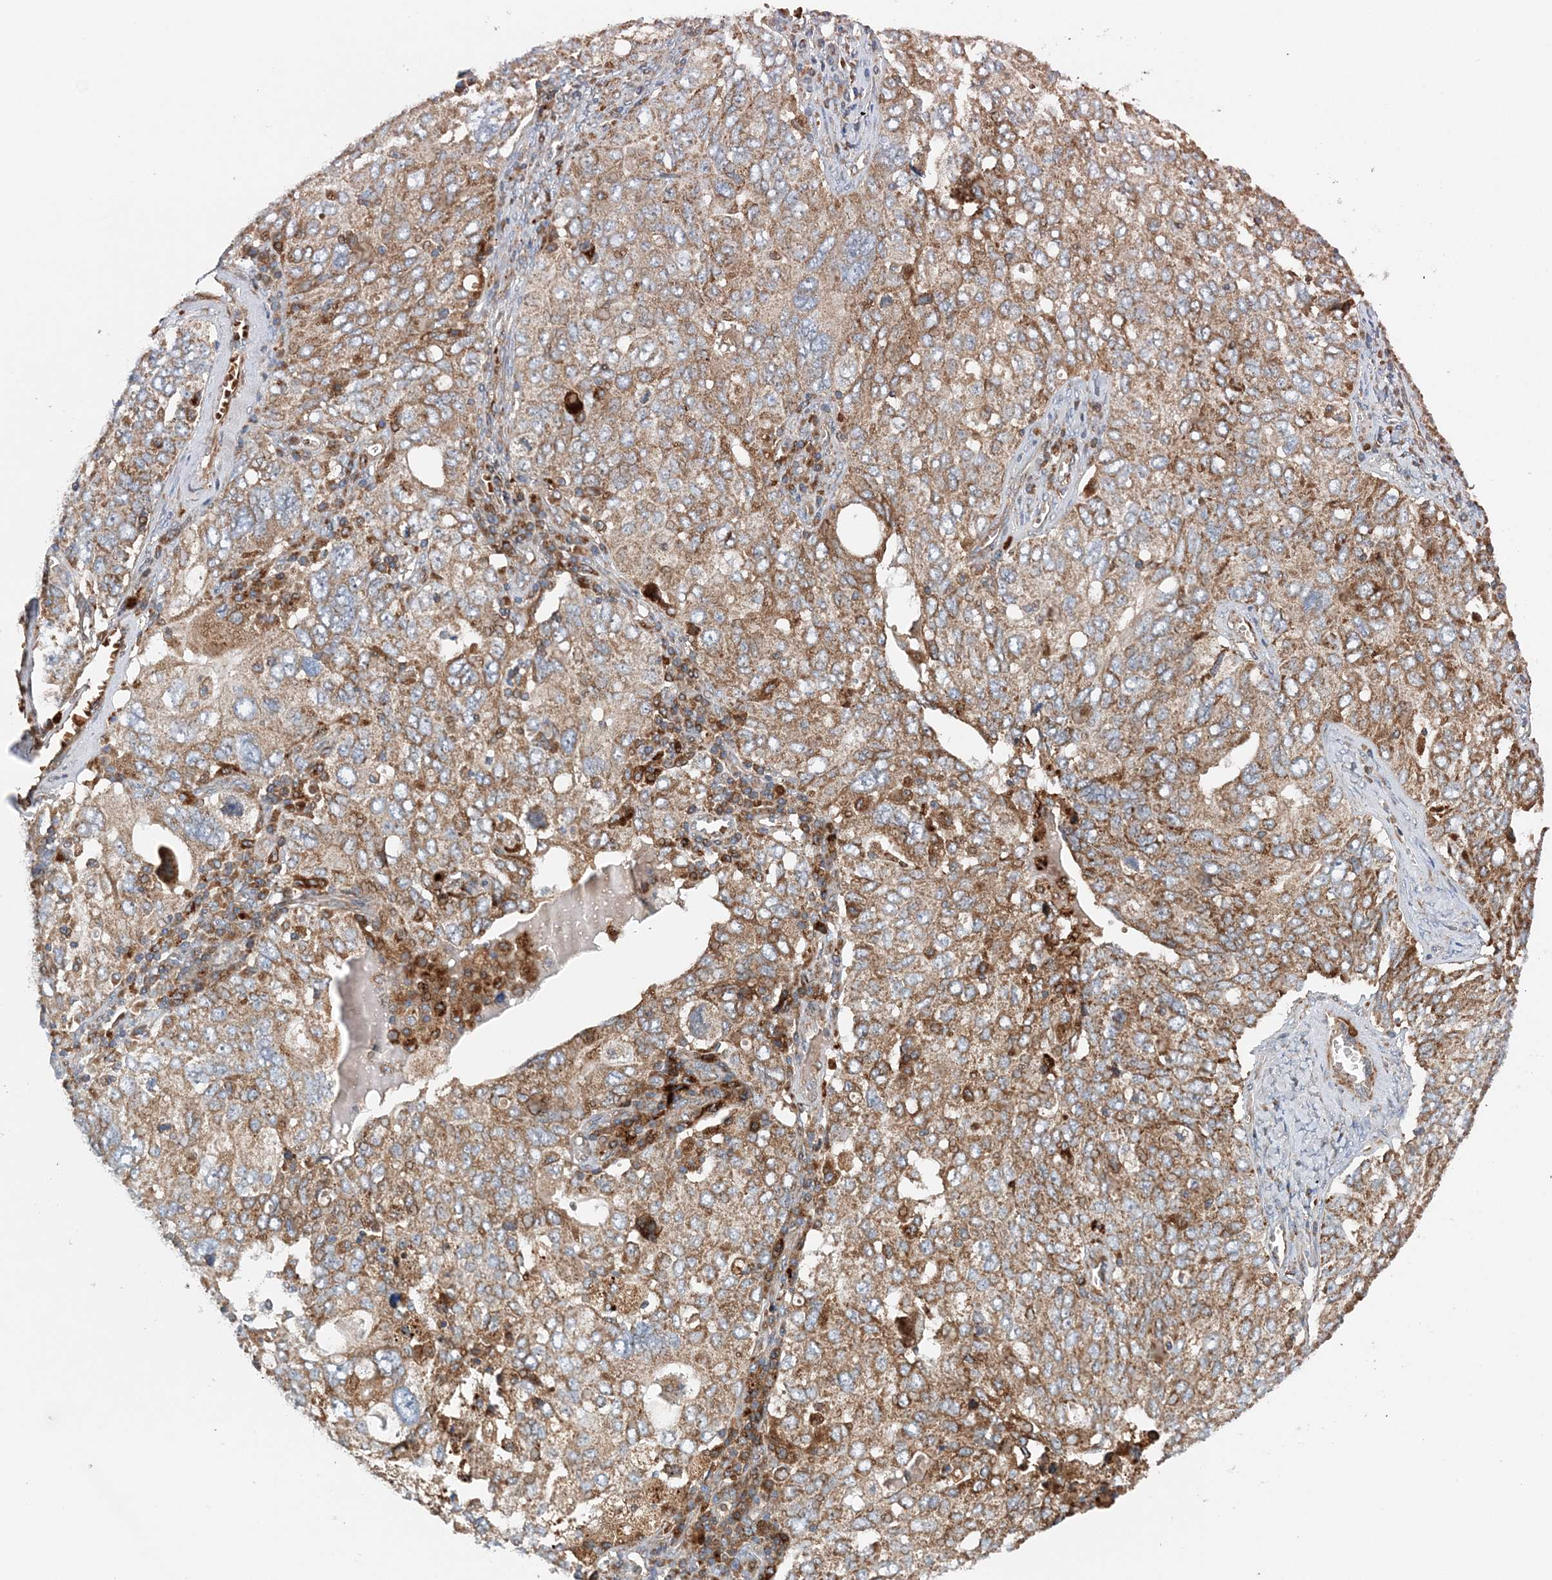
{"staining": {"intensity": "moderate", "quantity": ">75%", "location": "cytoplasmic/membranous"}, "tissue": "ovarian cancer", "cell_type": "Tumor cells", "image_type": "cancer", "snomed": [{"axis": "morphology", "description": "Carcinoma, endometroid"}, {"axis": "topography", "description": "Ovary"}], "caption": "DAB immunohistochemical staining of human ovarian endometroid carcinoma exhibits moderate cytoplasmic/membranous protein expression in approximately >75% of tumor cells.", "gene": "TTI1", "patient": {"sex": "female", "age": 62}}